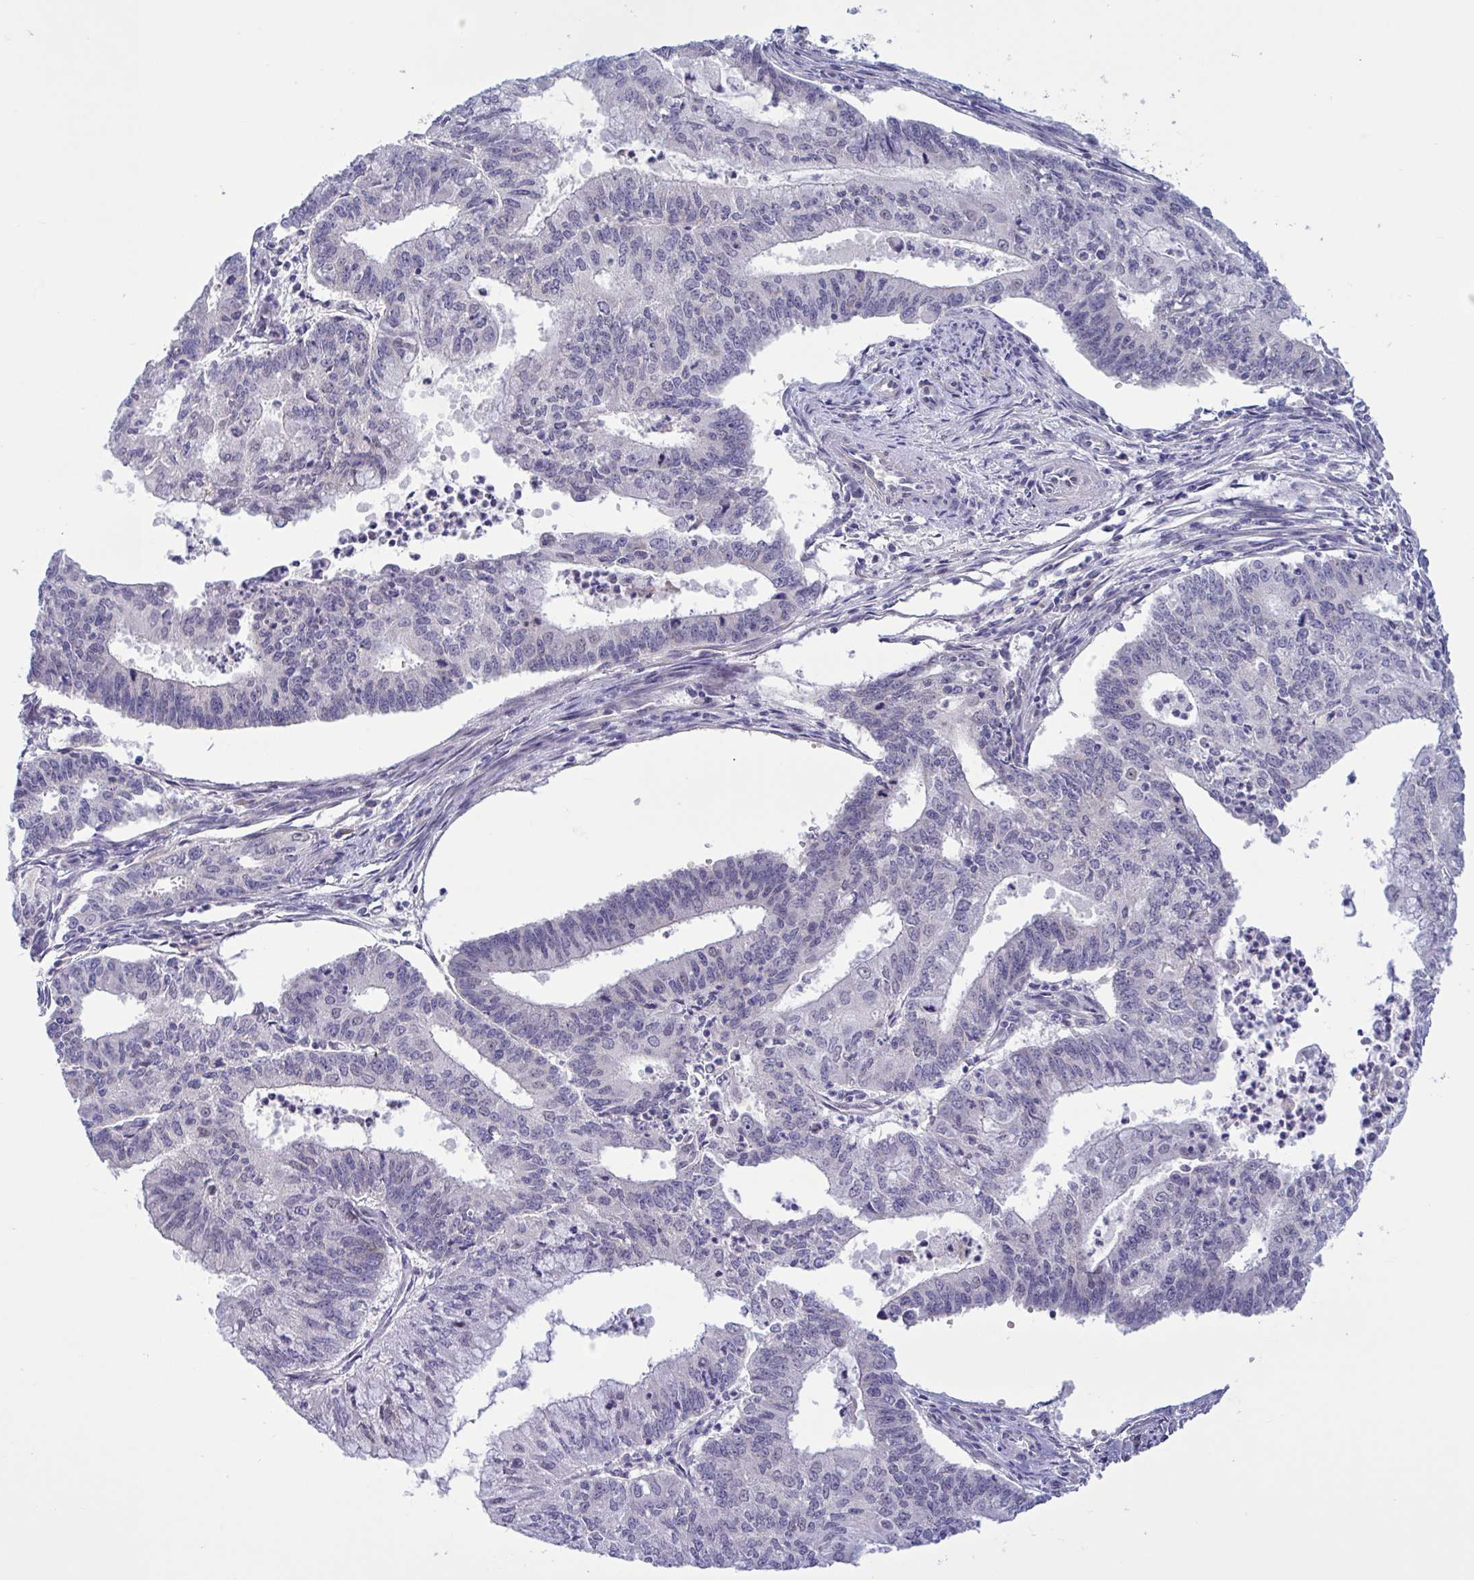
{"staining": {"intensity": "negative", "quantity": "none", "location": "none"}, "tissue": "endometrial cancer", "cell_type": "Tumor cells", "image_type": "cancer", "snomed": [{"axis": "morphology", "description": "Adenocarcinoma, NOS"}, {"axis": "topography", "description": "Endometrium"}], "caption": "Immunohistochemistry of endometrial cancer (adenocarcinoma) displays no expression in tumor cells. (DAB immunohistochemistry (IHC), high magnification).", "gene": "CNGB3", "patient": {"sex": "female", "age": 61}}